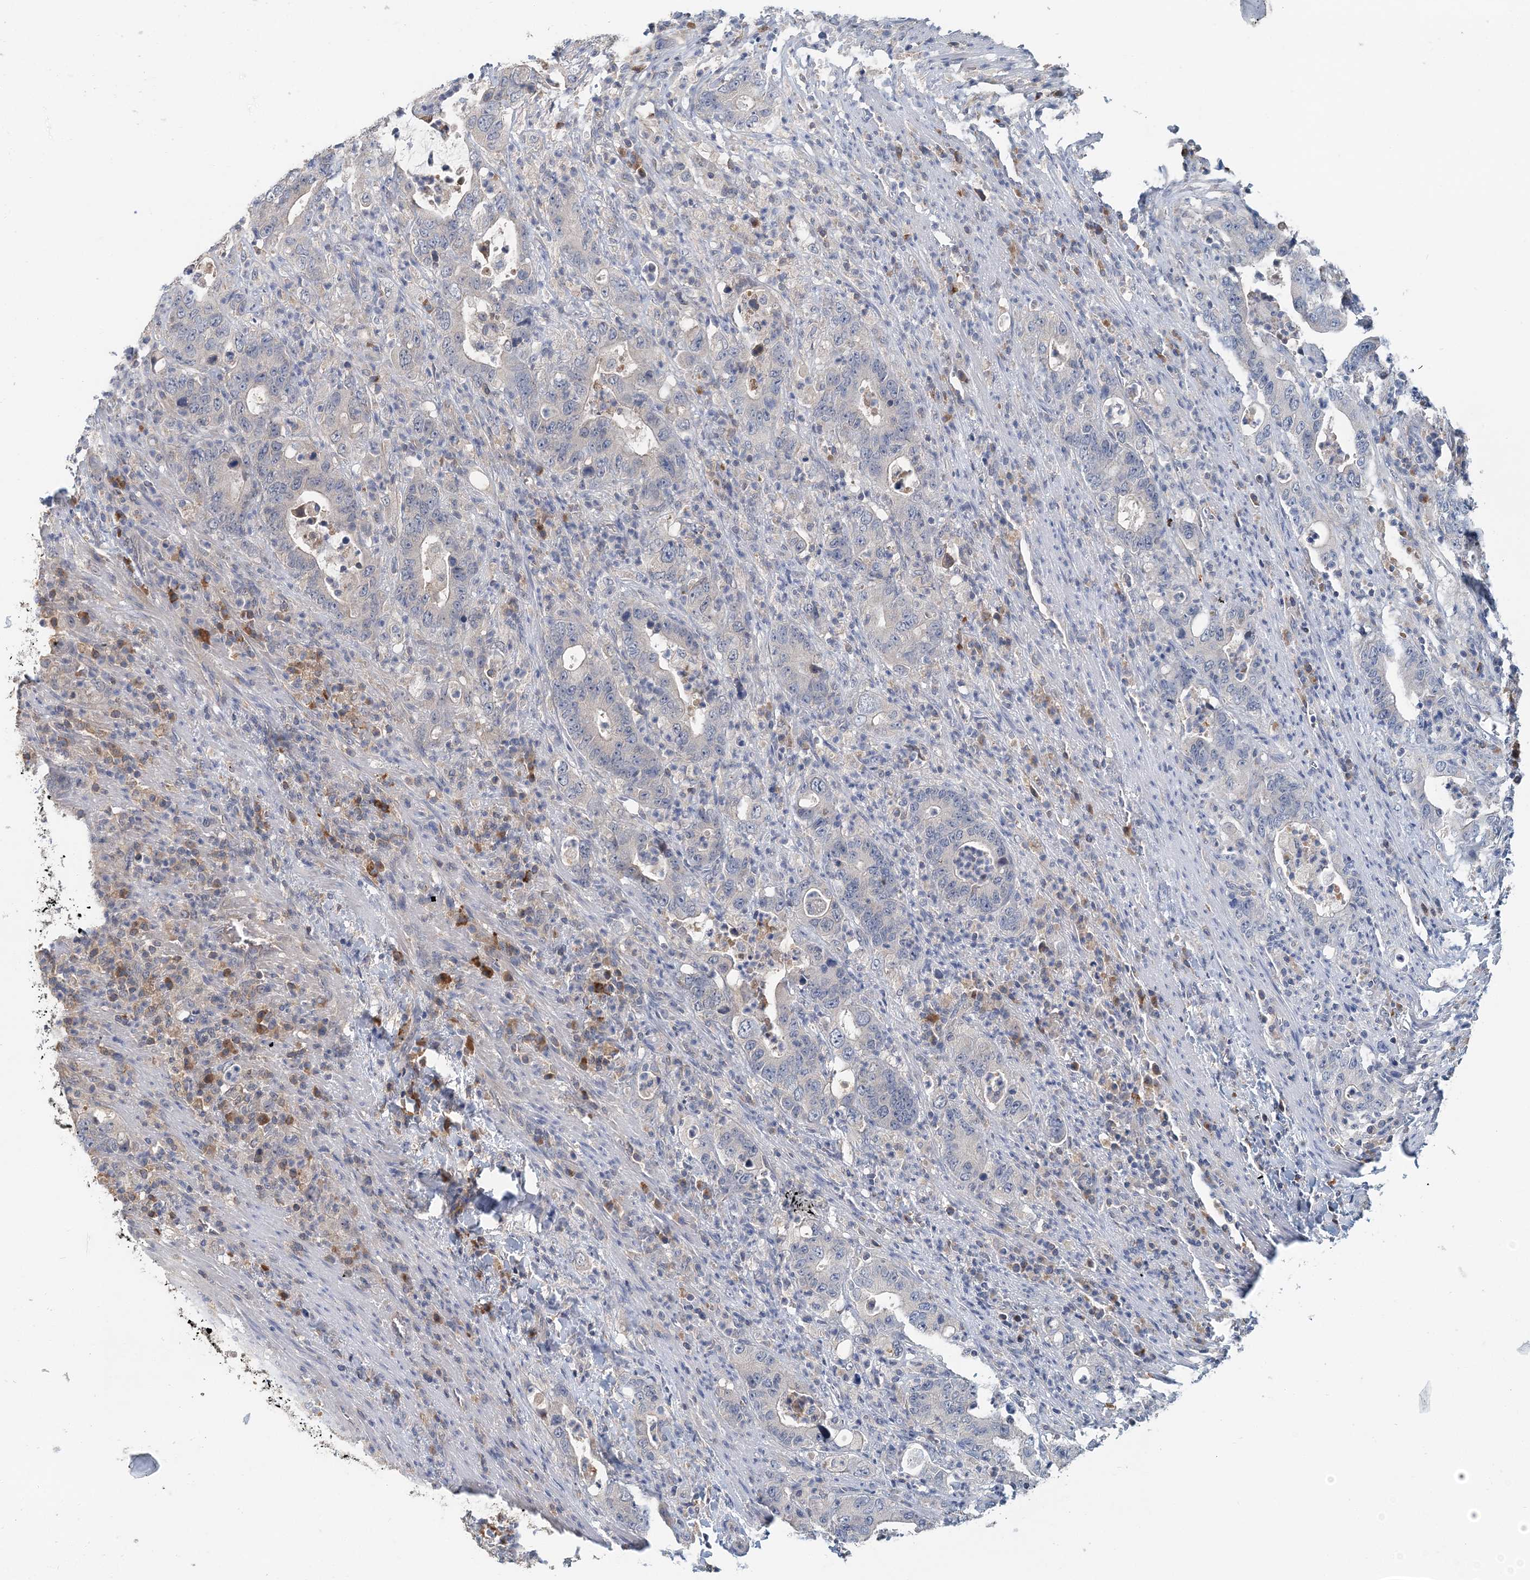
{"staining": {"intensity": "negative", "quantity": "none", "location": "none"}, "tissue": "colorectal cancer", "cell_type": "Tumor cells", "image_type": "cancer", "snomed": [{"axis": "morphology", "description": "Adenocarcinoma, NOS"}, {"axis": "topography", "description": "Colon"}], "caption": "Colorectal adenocarcinoma was stained to show a protein in brown. There is no significant positivity in tumor cells.", "gene": "RNF25", "patient": {"sex": "female", "age": 75}}